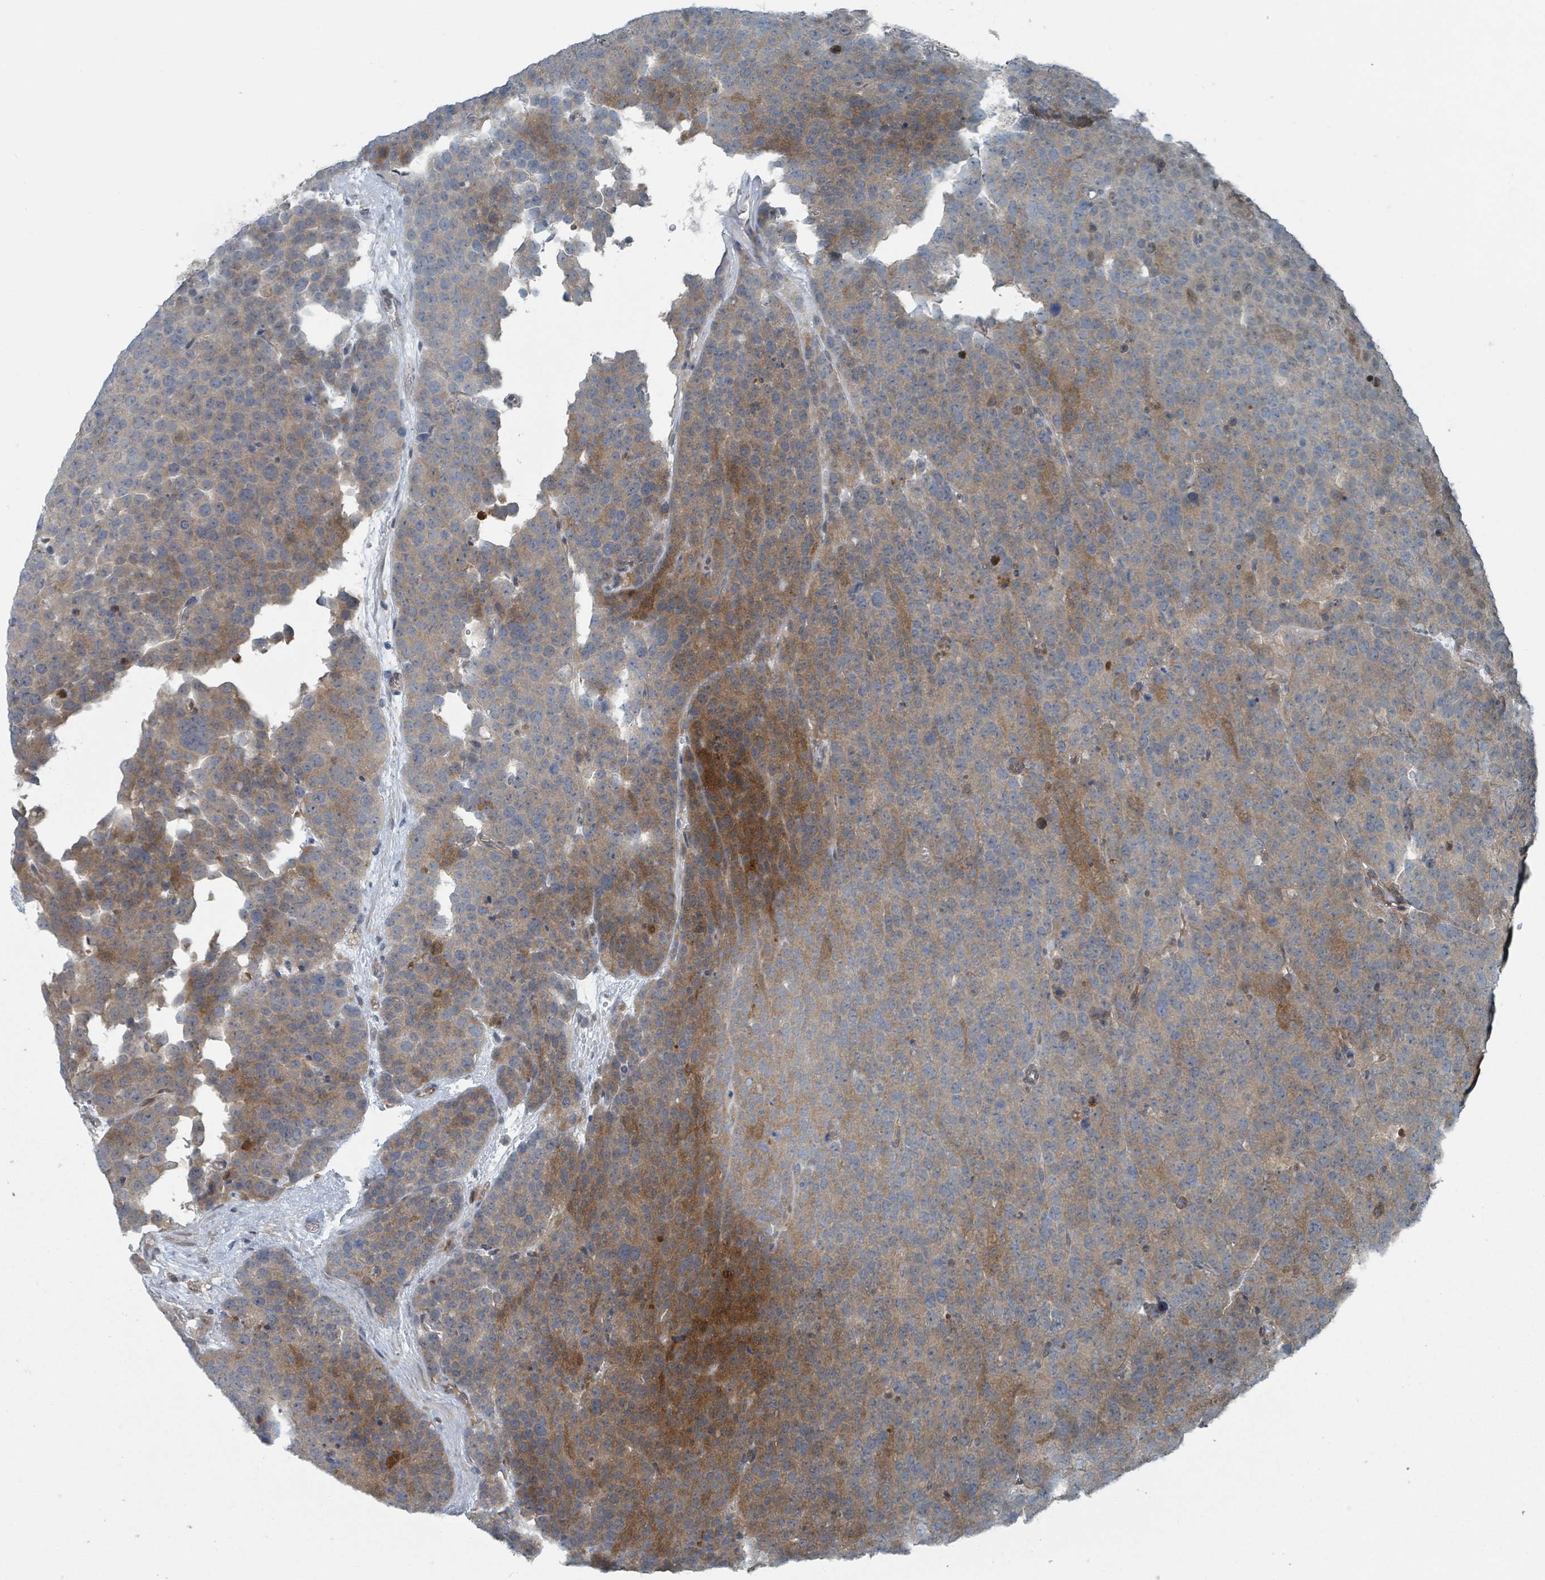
{"staining": {"intensity": "moderate", "quantity": "25%-75%", "location": "cytoplasmic/membranous"}, "tissue": "testis cancer", "cell_type": "Tumor cells", "image_type": "cancer", "snomed": [{"axis": "morphology", "description": "Seminoma, NOS"}, {"axis": "topography", "description": "Testis"}], "caption": "IHC of human testis cancer demonstrates medium levels of moderate cytoplasmic/membranous positivity in about 25%-75% of tumor cells. (brown staining indicates protein expression, while blue staining denotes nuclei).", "gene": "GOLGA7", "patient": {"sex": "male", "age": 71}}